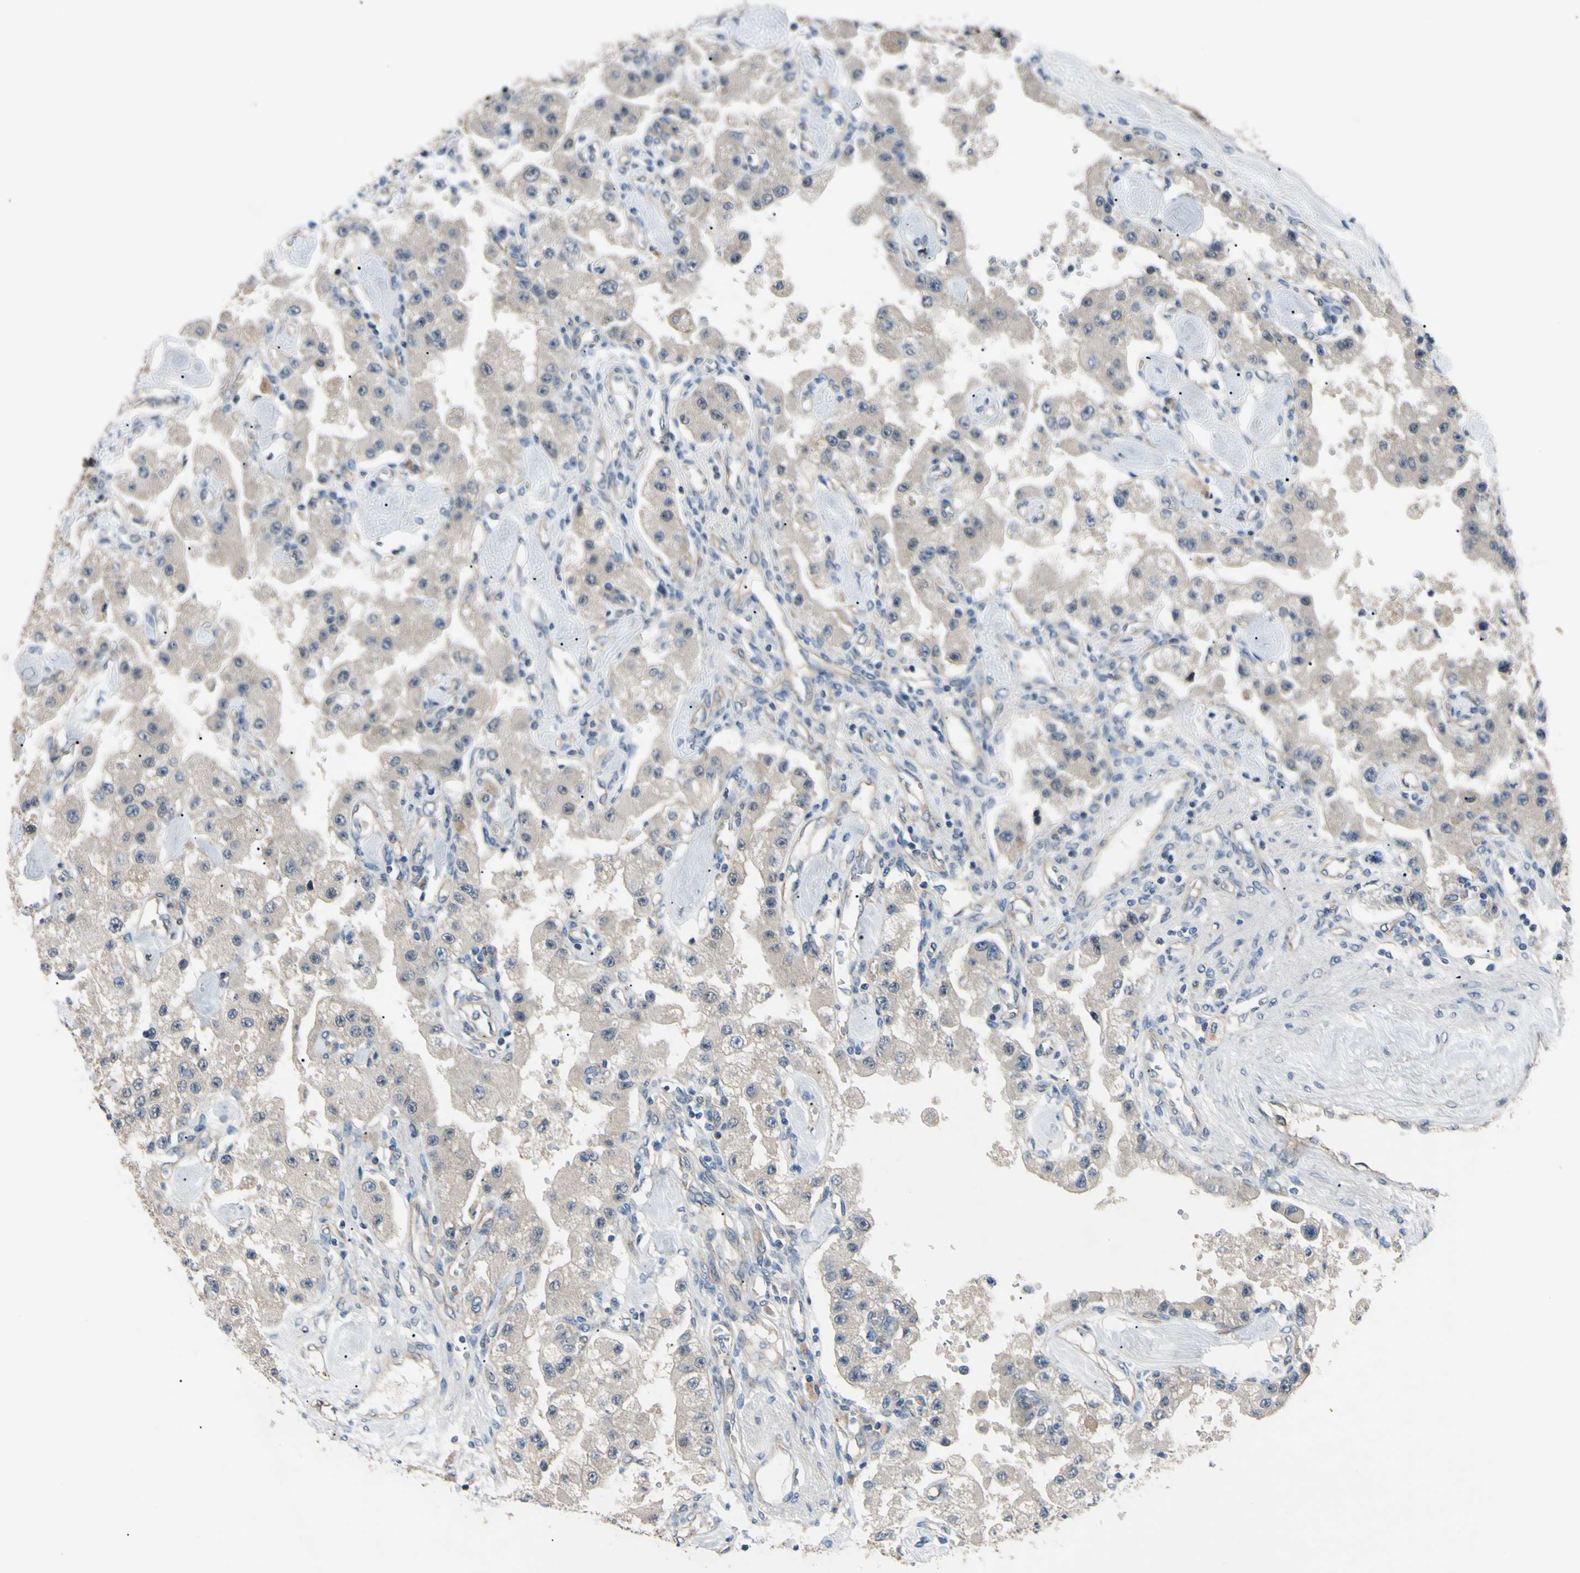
{"staining": {"intensity": "weak", "quantity": "<25%", "location": "cytoplasmic/membranous"}, "tissue": "carcinoid", "cell_type": "Tumor cells", "image_type": "cancer", "snomed": [{"axis": "morphology", "description": "Carcinoid, malignant, NOS"}, {"axis": "topography", "description": "Pancreas"}], "caption": "The image demonstrates no significant expression in tumor cells of carcinoid.", "gene": "HILPDA", "patient": {"sex": "male", "age": 41}}